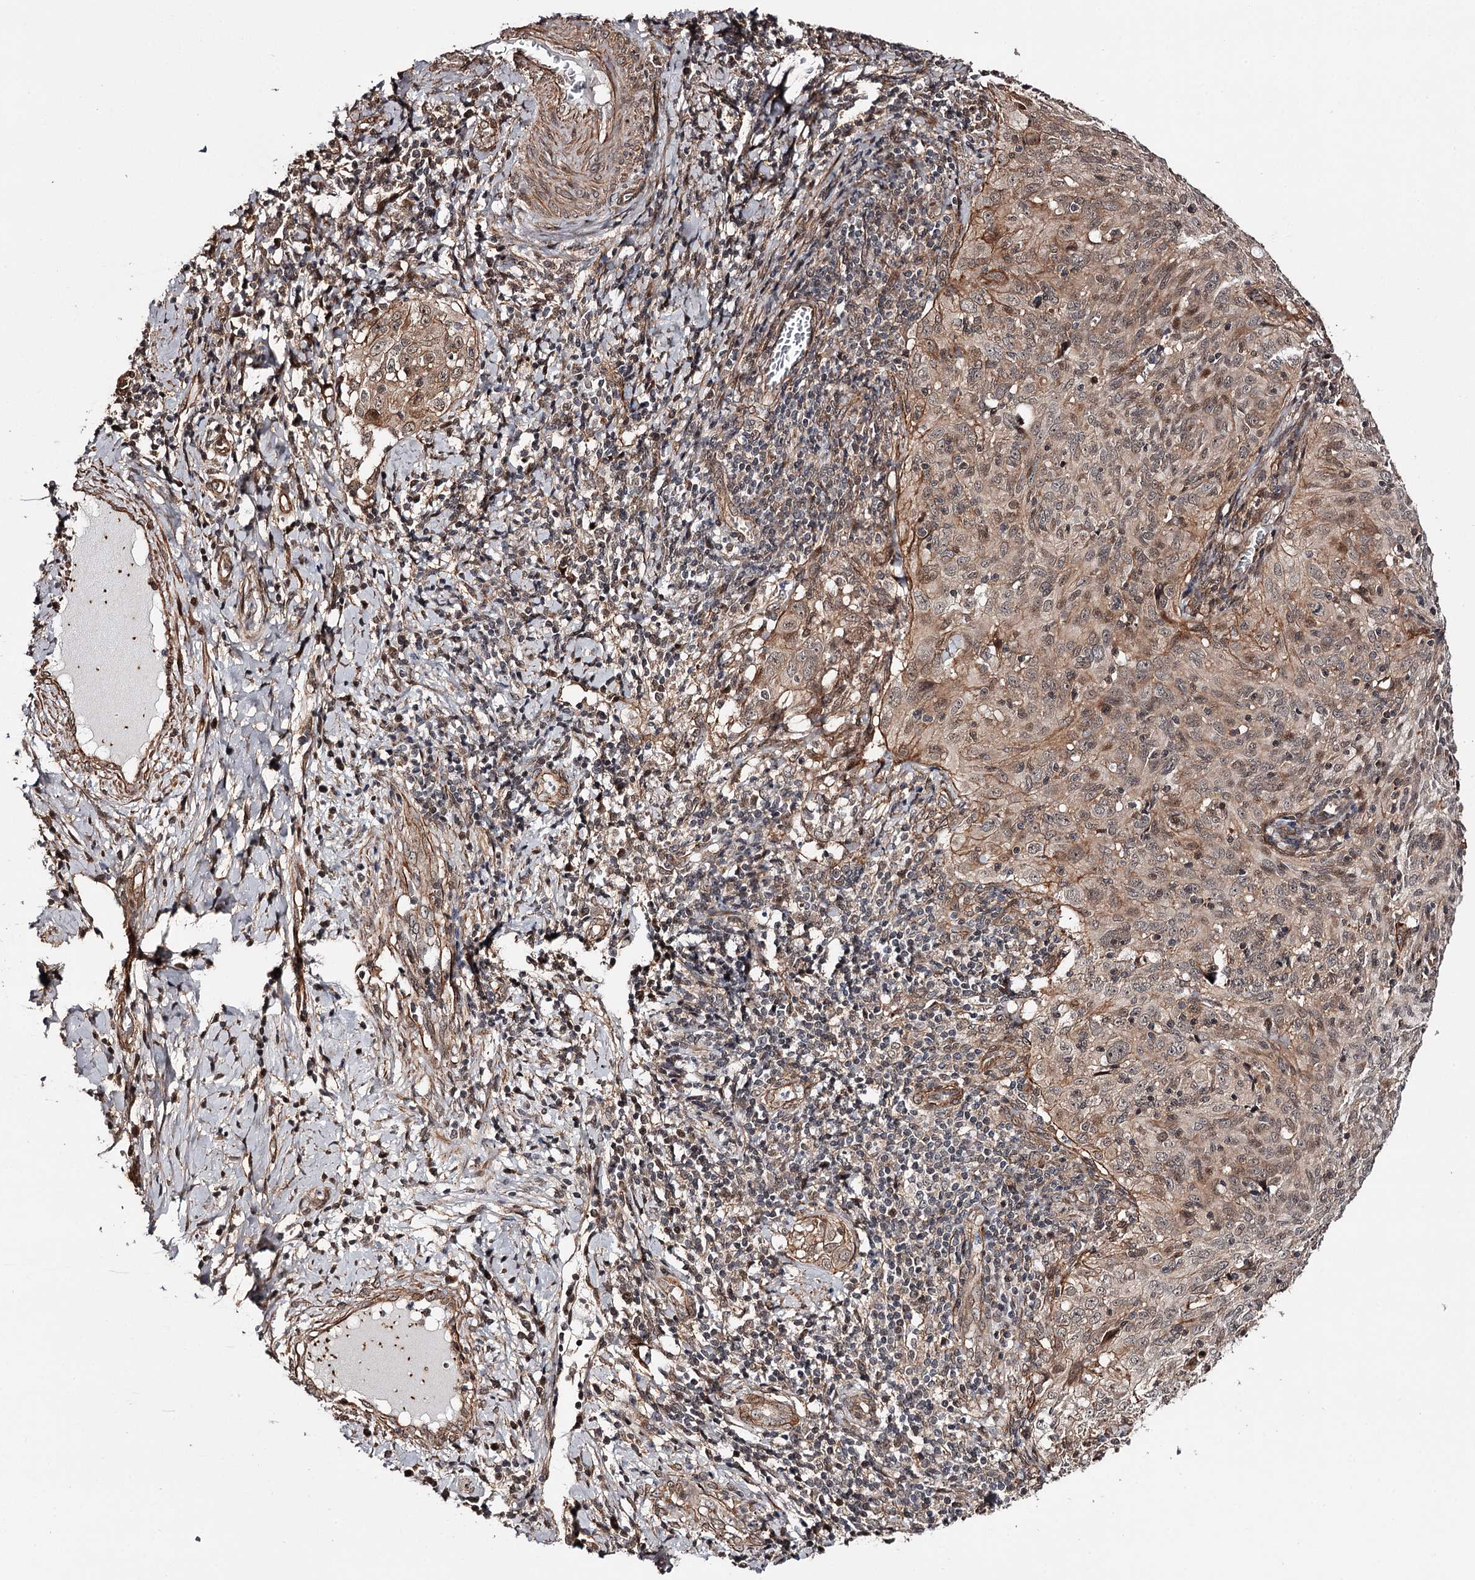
{"staining": {"intensity": "moderate", "quantity": "25%-75%", "location": "cytoplasmic/membranous,nuclear"}, "tissue": "cervical cancer", "cell_type": "Tumor cells", "image_type": "cancer", "snomed": [{"axis": "morphology", "description": "Squamous cell carcinoma, NOS"}, {"axis": "topography", "description": "Cervix"}], "caption": "Tumor cells demonstrate medium levels of moderate cytoplasmic/membranous and nuclear staining in about 25%-75% of cells in human cervical cancer.", "gene": "TTC33", "patient": {"sex": "female", "age": 31}}